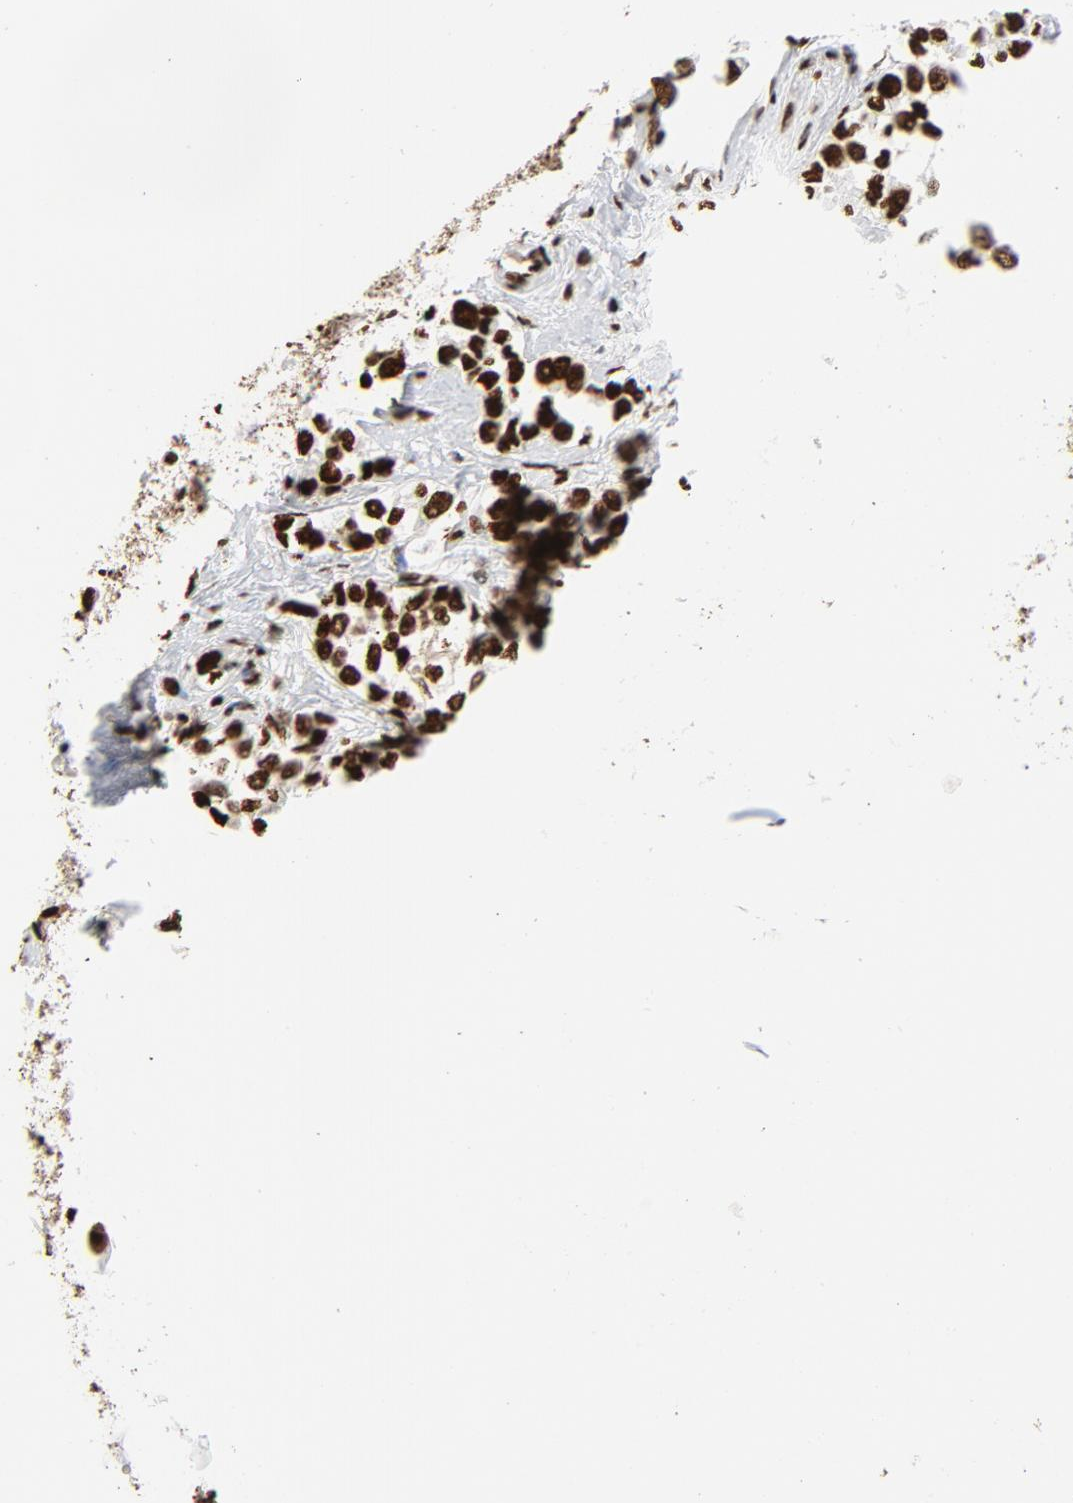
{"staining": {"intensity": "strong", "quantity": ">75%", "location": "nuclear"}, "tissue": "stomach cancer", "cell_type": "Tumor cells", "image_type": "cancer", "snomed": [{"axis": "morphology", "description": "Adenocarcinoma, NOS"}, {"axis": "topography", "description": "Stomach, upper"}], "caption": "There is high levels of strong nuclear staining in tumor cells of stomach cancer (adenocarcinoma), as demonstrated by immunohistochemical staining (brown color).", "gene": "XRCC6", "patient": {"sex": "male", "age": 76}}